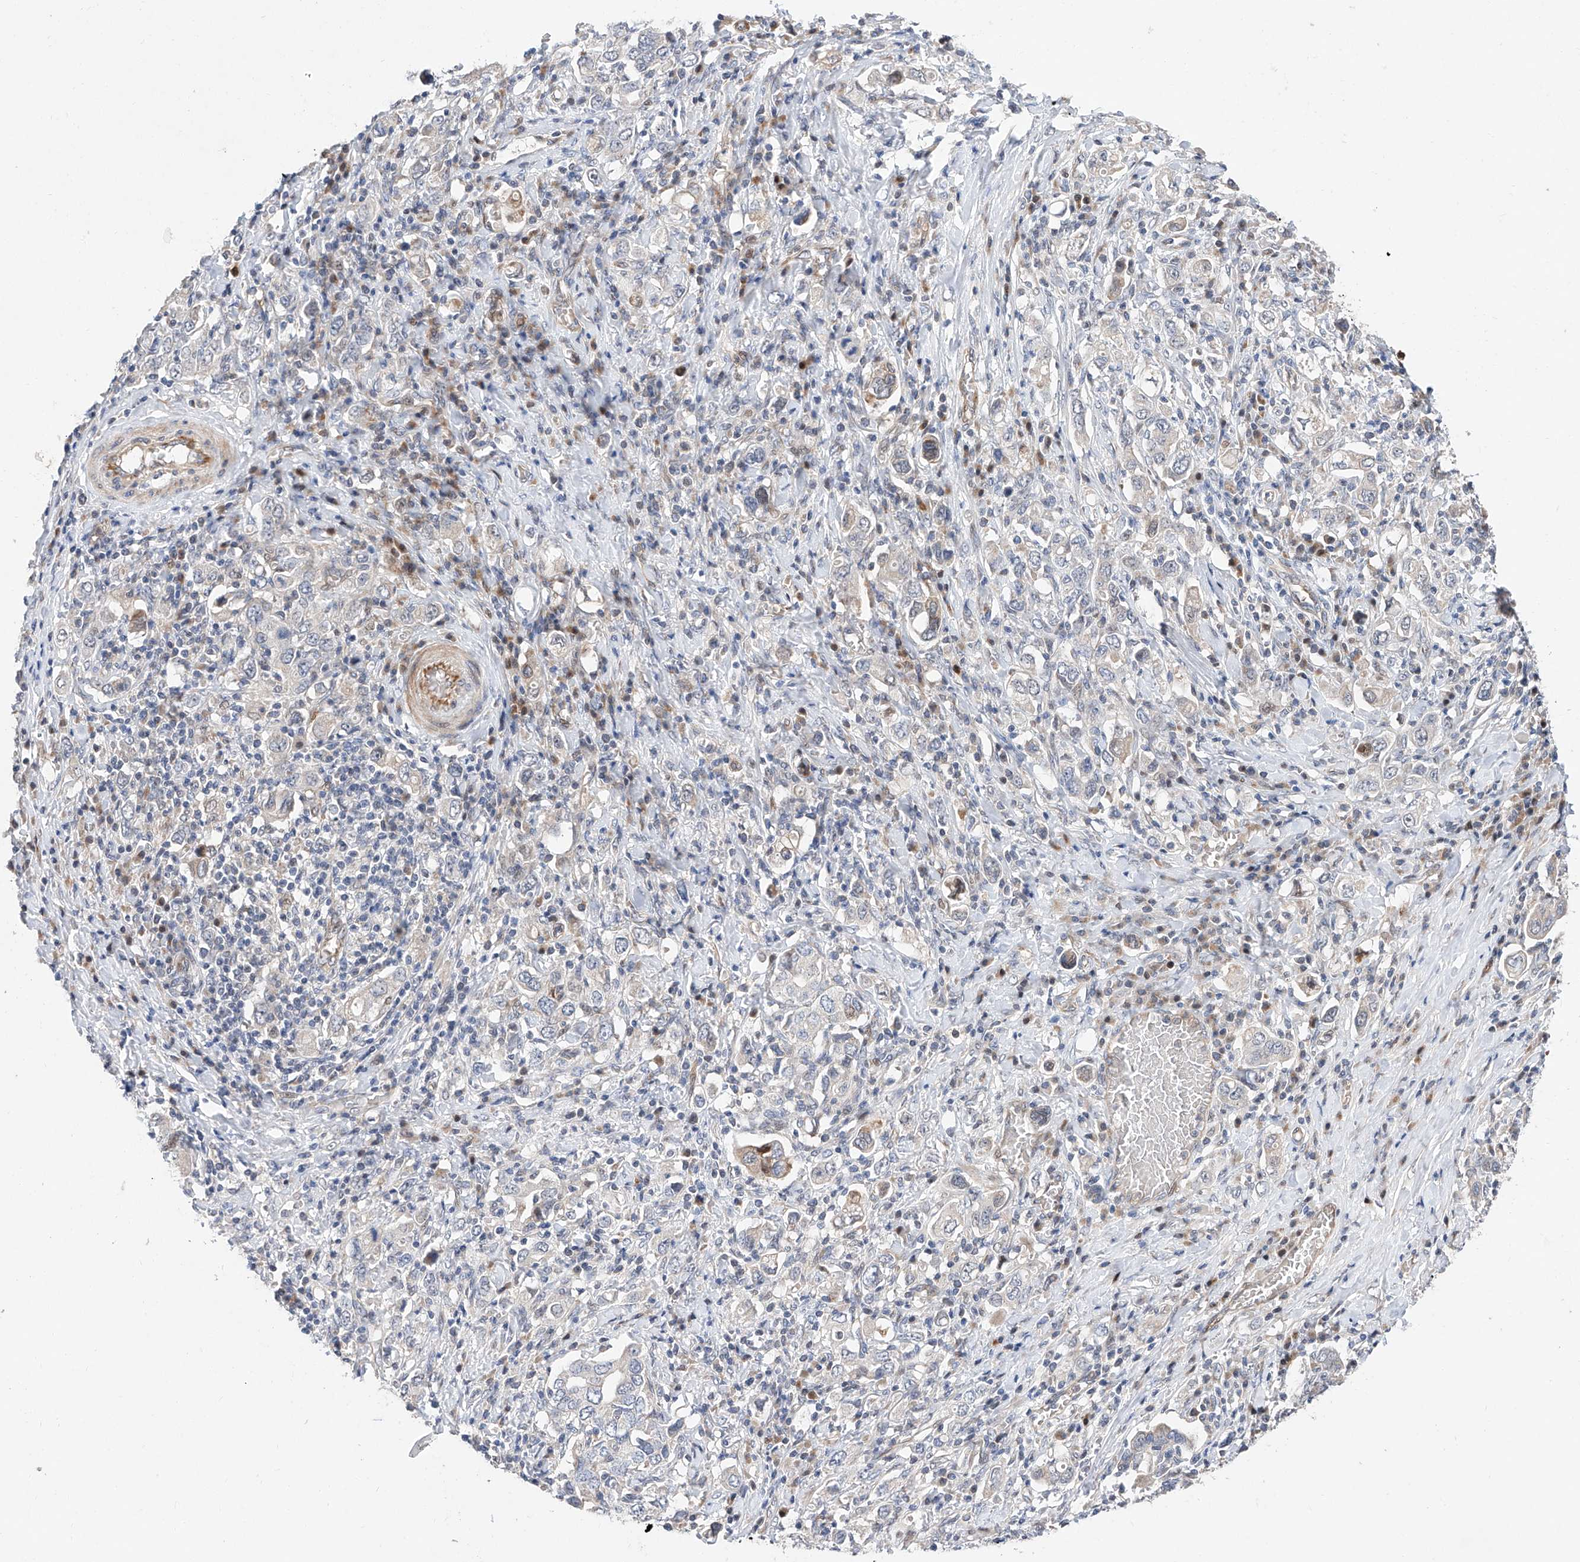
{"staining": {"intensity": "negative", "quantity": "none", "location": "none"}, "tissue": "stomach cancer", "cell_type": "Tumor cells", "image_type": "cancer", "snomed": [{"axis": "morphology", "description": "Adenocarcinoma, NOS"}, {"axis": "topography", "description": "Stomach, upper"}], "caption": "Stomach cancer stained for a protein using immunohistochemistry displays no expression tumor cells.", "gene": "FUCA2", "patient": {"sex": "male", "age": 62}}